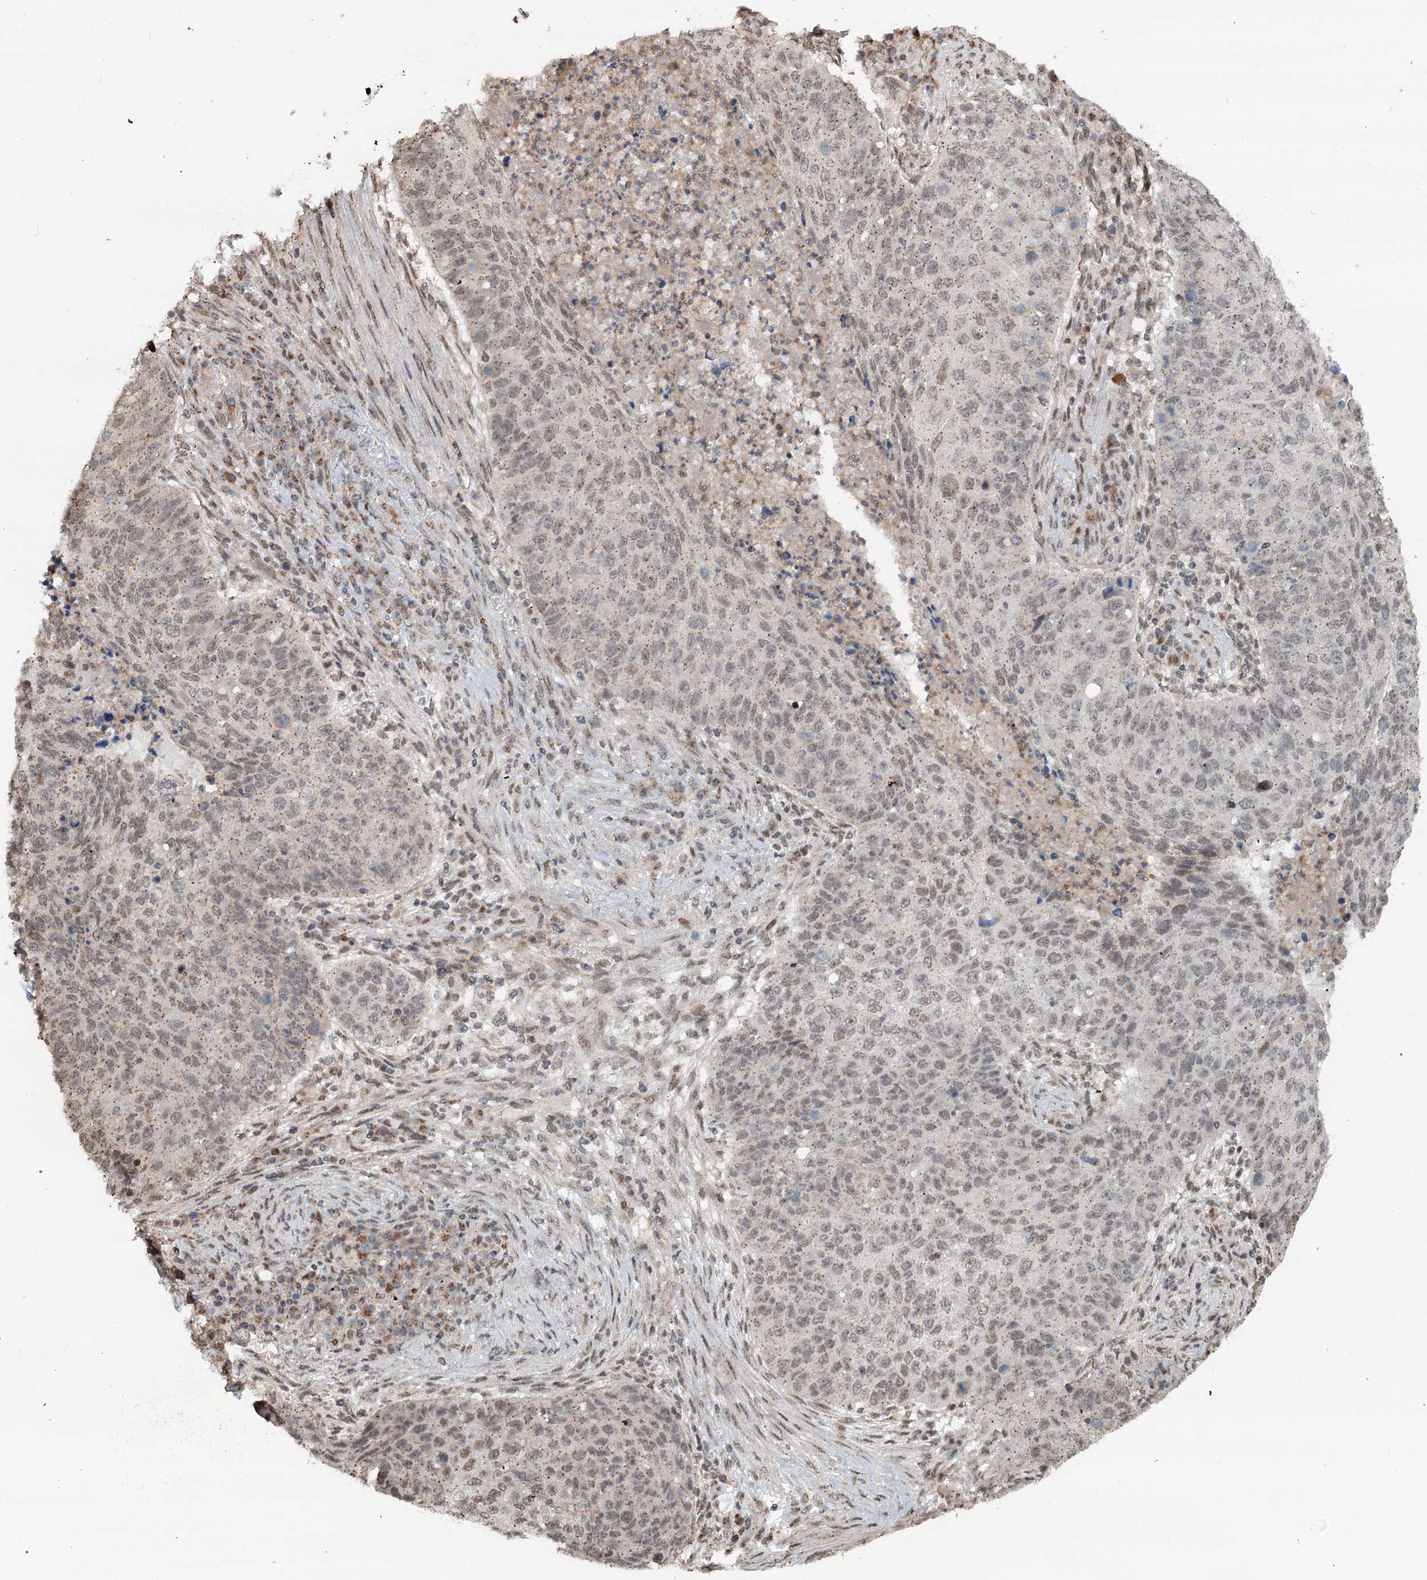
{"staining": {"intensity": "negative", "quantity": "none", "location": "none"}, "tissue": "lung cancer", "cell_type": "Tumor cells", "image_type": "cancer", "snomed": [{"axis": "morphology", "description": "Squamous cell carcinoma, NOS"}, {"axis": "topography", "description": "Lung"}], "caption": "The image reveals no significant staining in tumor cells of lung cancer (squamous cell carcinoma).", "gene": "GPALPP1", "patient": {"sex": "female", "age": 63}}